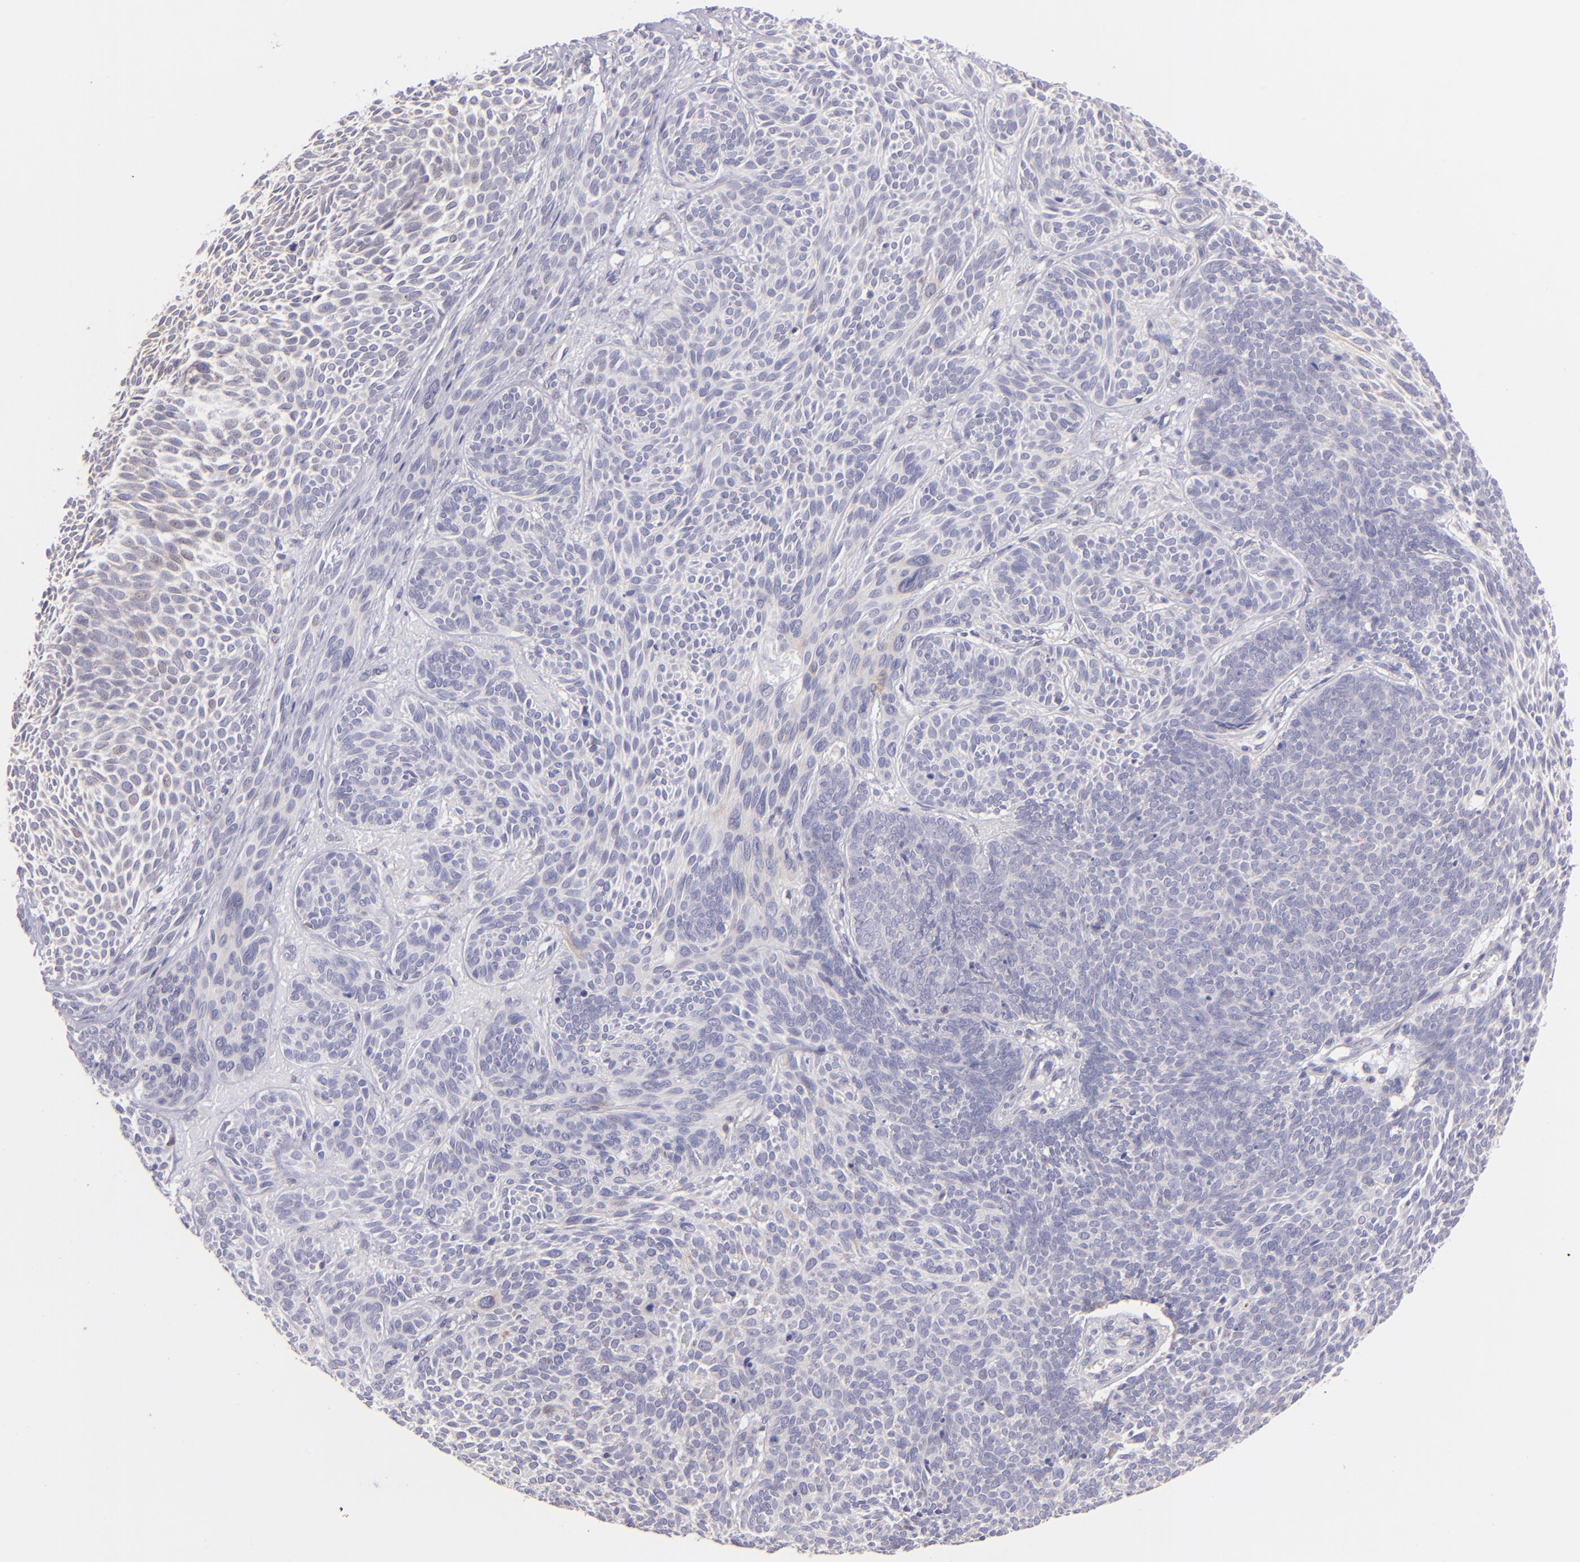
{"staining": {"intensity": "negative", "quantity": "none", "location": "none"}, "tissue": "skin cancer", "cell_type": "Tumor cells", "image_type": "cancer", "snomed": [{"axis": "morphology", "description": "Basal cell carcinoma"}, {"axis": "topography", "description": "Skin"}], "caption": "This histopathology image is of skin cancer (basal cell carcinoma) stained with IHC to label a protein in brown with the nuclei are counter-stained blue. There is no staining in tumor cells. (Immunohistochemistry (ihc), brightfield microscopy, high magnification).", "gene": "SH2D4A", "patient": {"sex": "male", "age": 84}}